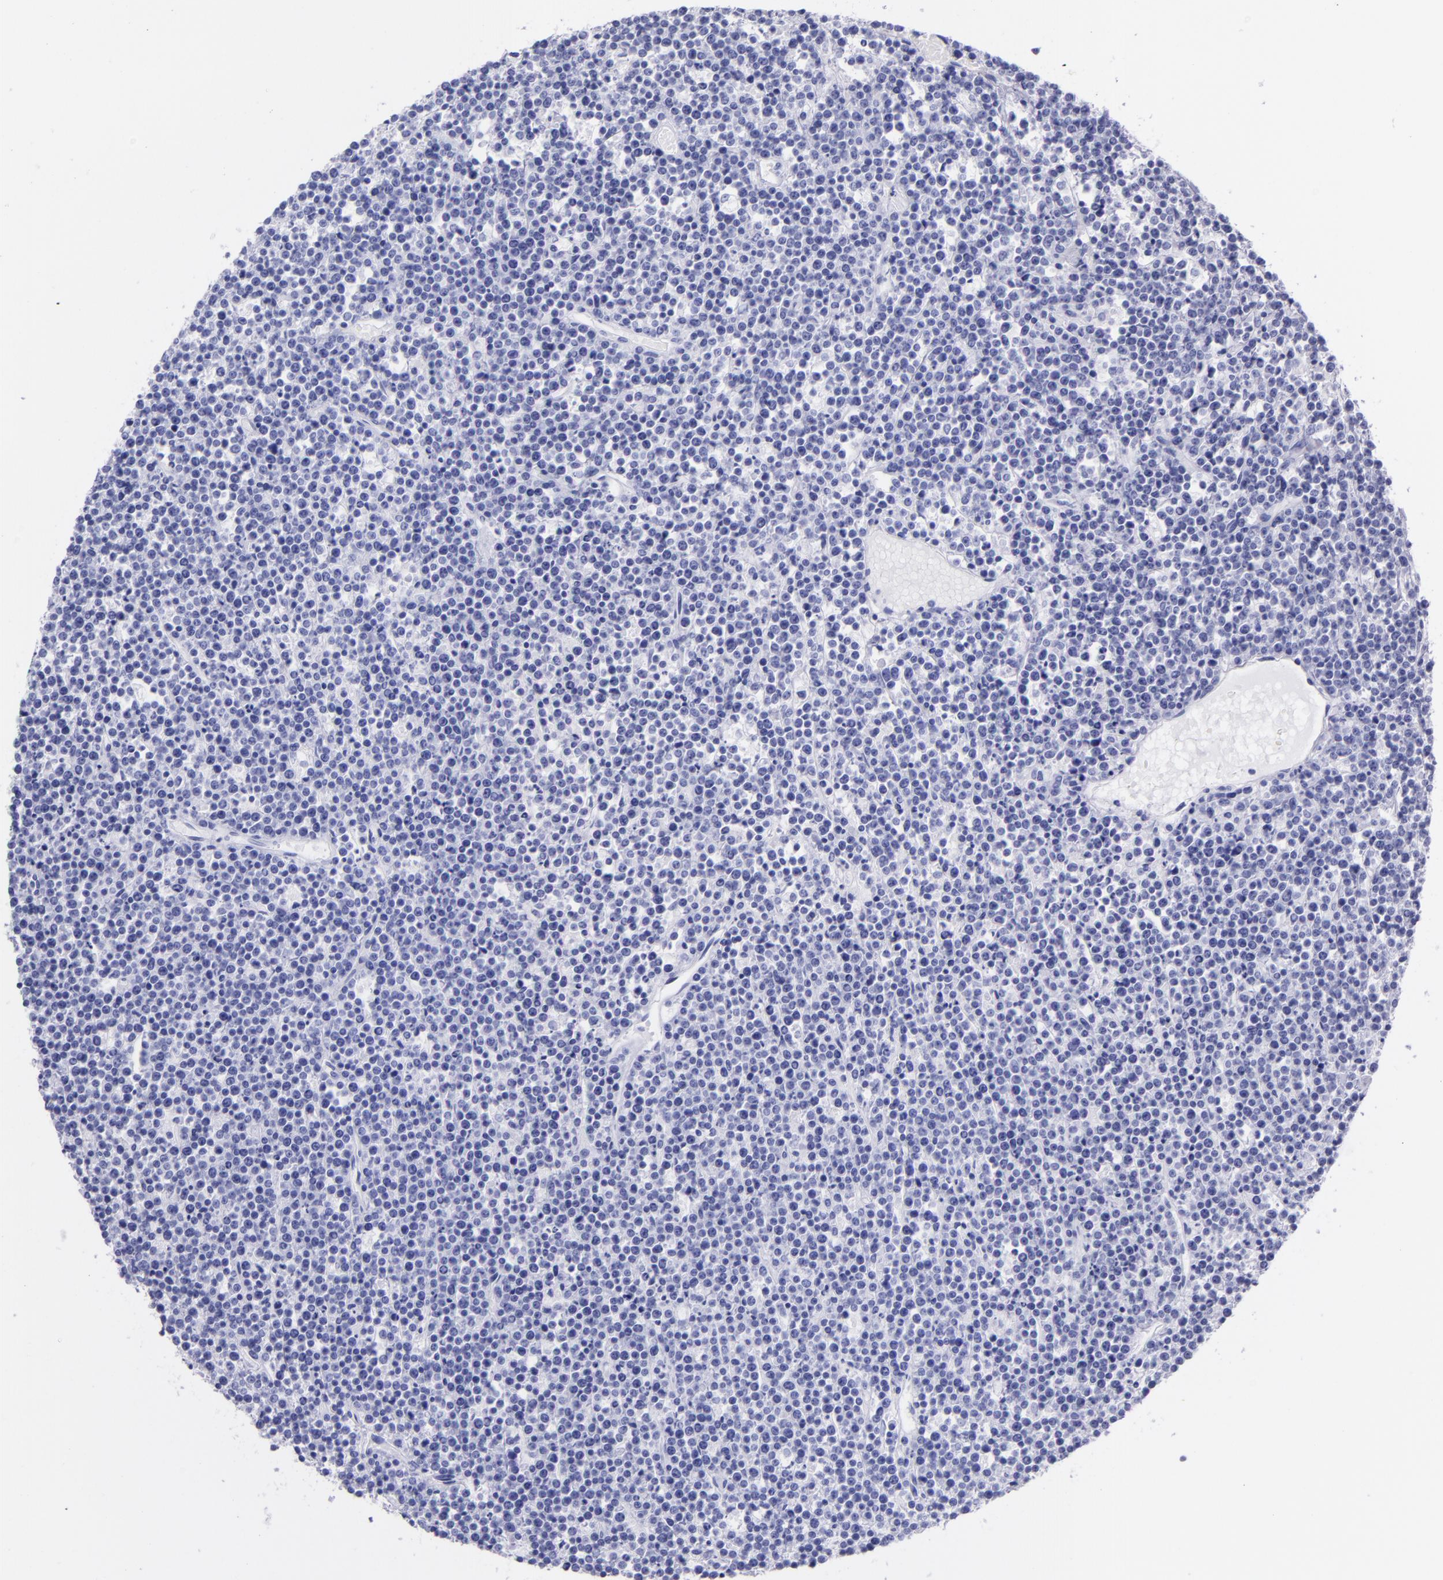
{"staining": {"intensity": "negative", "quantity": "none", "location": "none"}, "tissue": "lymphoma", "cell_type": "Tumor cells", "image_type": "cancer", "snomed": [{"axis": "morphology", "description": "Malignant lymphoma, non-Hodgkin's type, High grade"}, {"axis": "topography", "description": "Ovary"}], "caption": "This is an immunohistochemistry (IHC) histopathology image of lymphoma. There is no staining in tumor cells.", "gene": "SFTPB", "patient": {"sex": "female", "age": 56}}